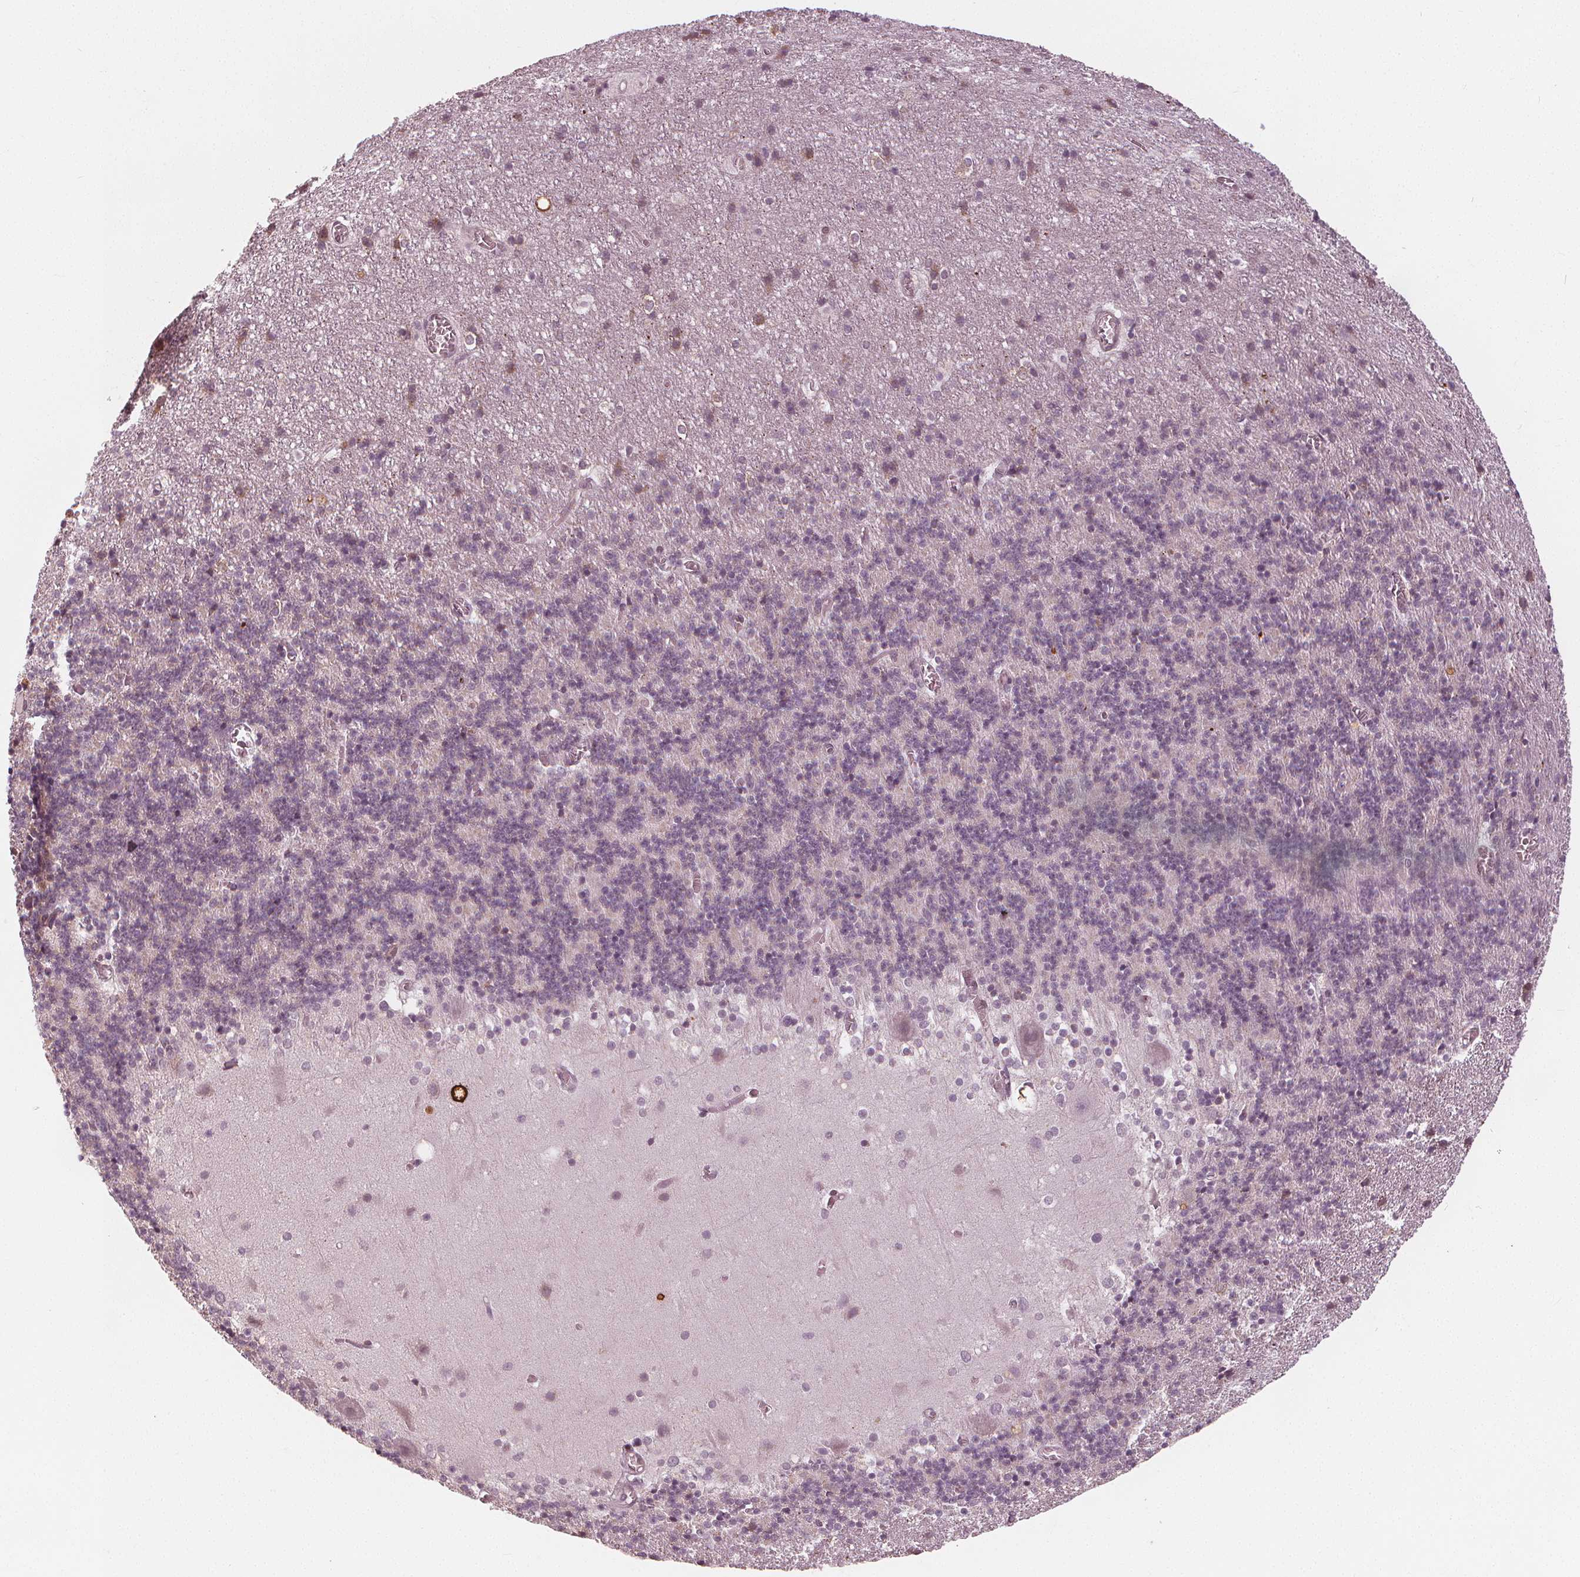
{"staining": {"intensity": "weak", "quantity": "<25%", "location": "nuclear"}, "tissue": "cerebellum", "cell_type": "Cells in granular layer", "image_type": "normal", "snomed": [{"axis": "morphology", "description": "Normal tissue, NOS"}, {"axis": "topography", "description": "Cerebellum"}], "caption": "Cells in granular layer are negative for protein expression in normal human cerebellum. Brightfield microscopy of immunohistochemistry stained with DAB (3,3'-diaminobenzidine) (brown) and hematoxylin (blue), captured at high magnification.", "gene": "SQSTM1", "patient": {"sex": "male", "age": 70}}